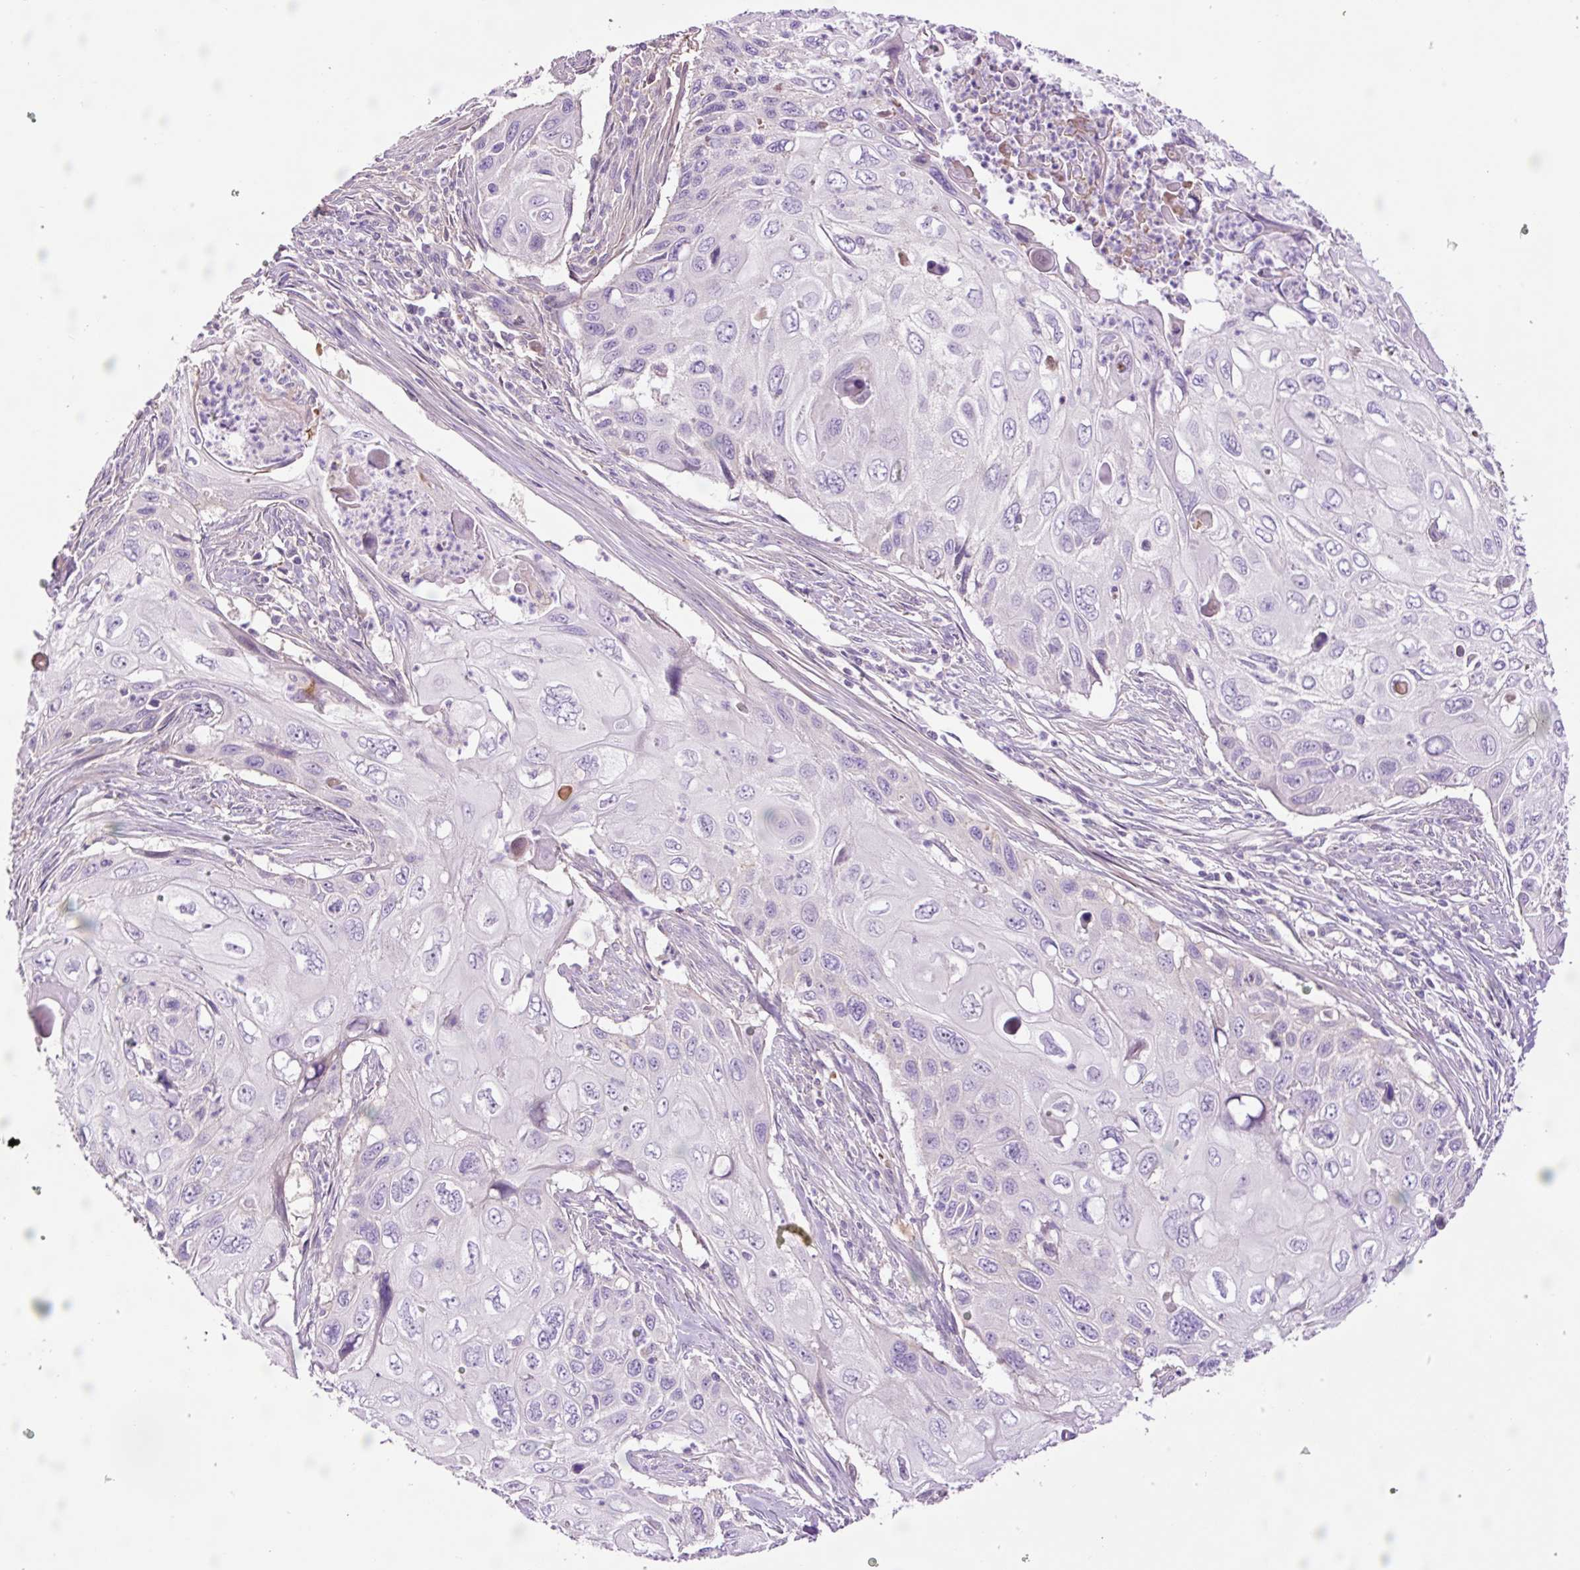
{"staining": {"intensity": "negative", "quantity": "none", "location": "none"}, "tissue": "cervical cancer", "cell_type": "Tumor cells", "image_type": "cancer", "snomed": [{"axis": "morphology", "description": "Squamous cell carcinoma, NOS"}, {"axis": "topography", "description": "Cervix"}], "caption": "Tumor cells are negative for brown protein staining in cervical squamous cell carcinoma.", "gene": "TMEM235", "patient": {"sex": "female", "age": 70}}